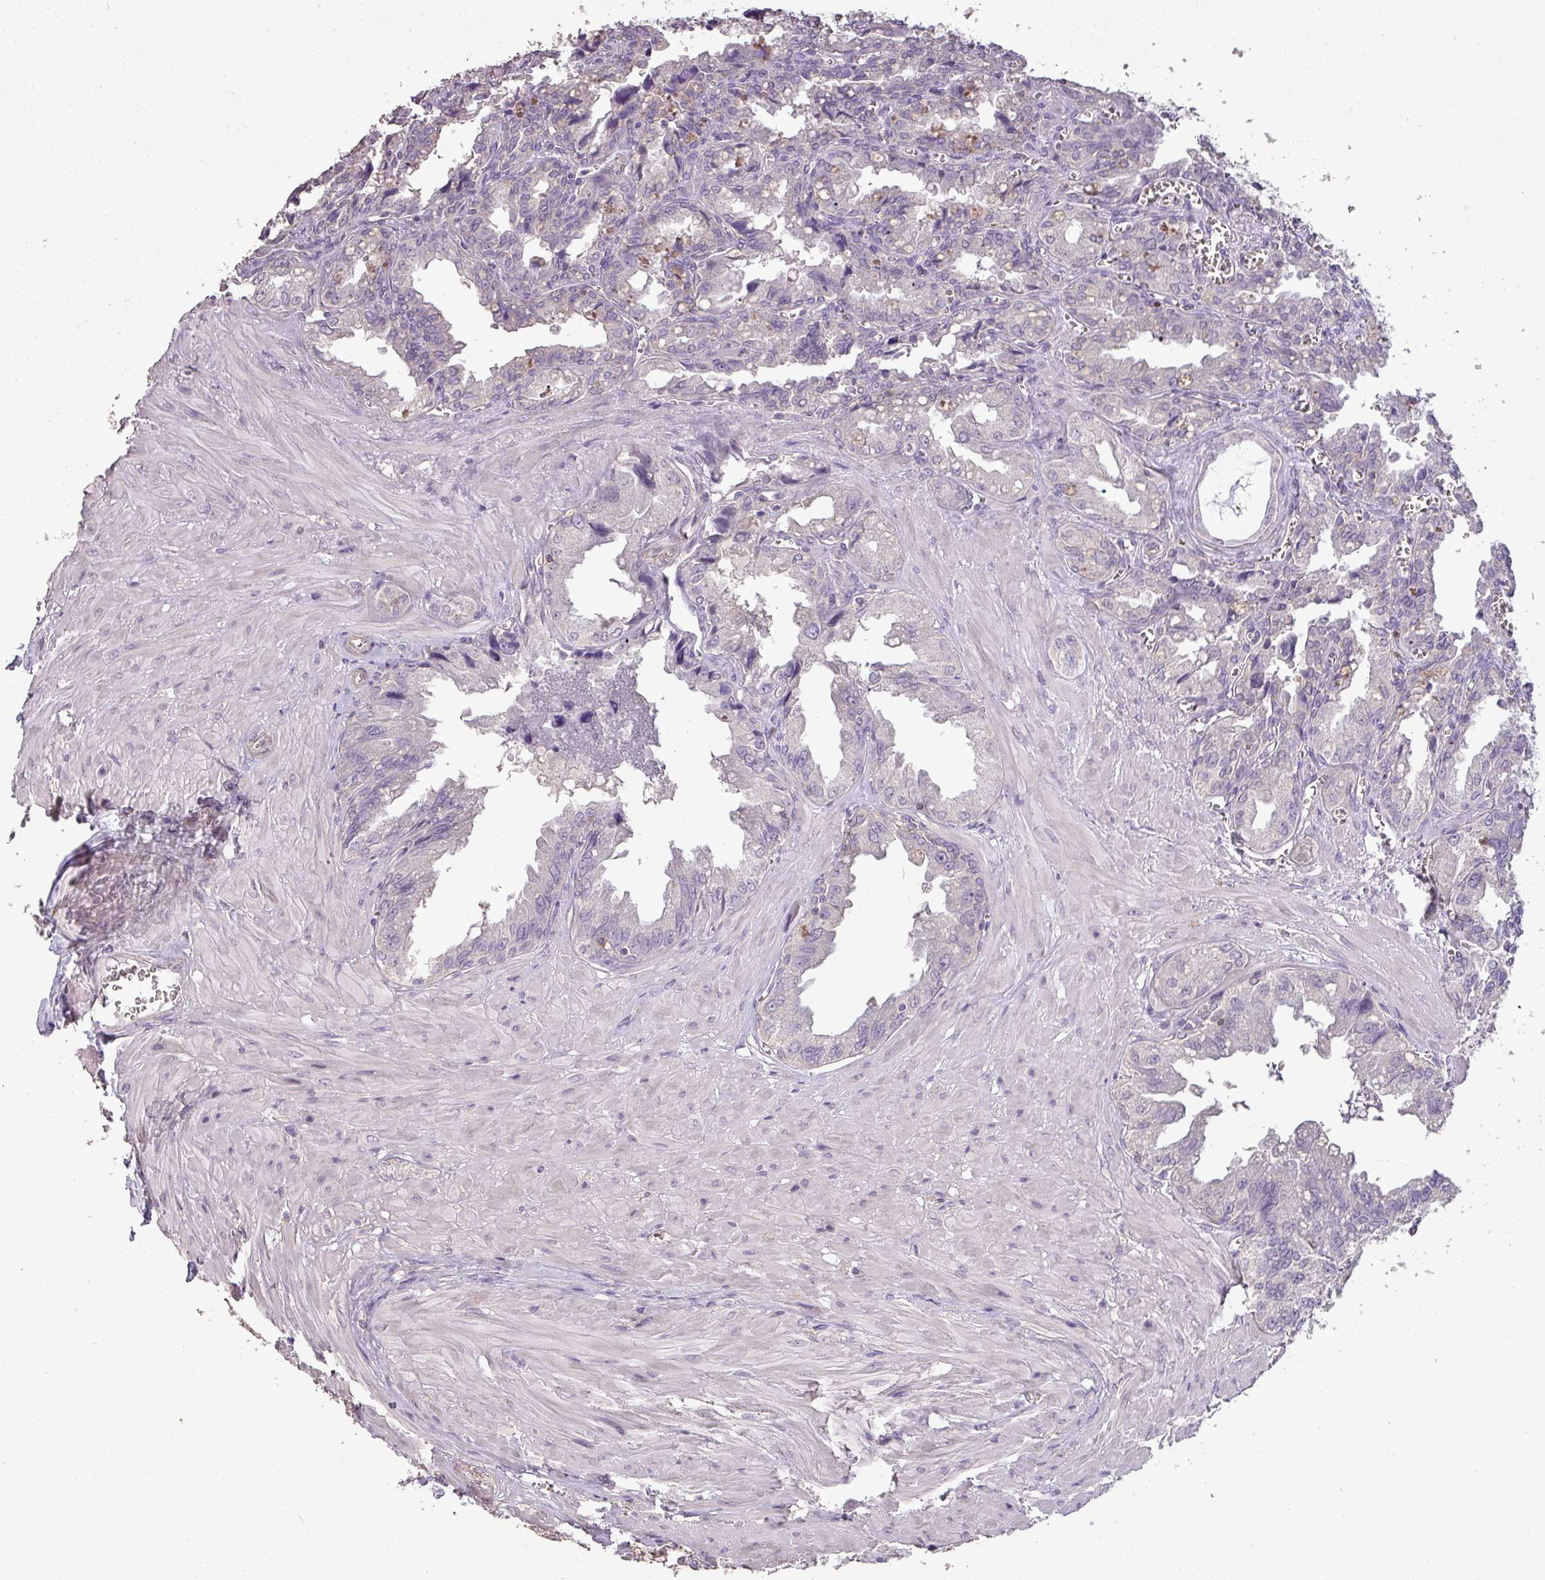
{"staining": {"intensity": "negative", "quantity": "none", "location": "none"}, "tissue": "seminal vesicle", "cell_type": "Glandular cells", "image_type": "normal", "snomed": [{"axis": "morphology", "description": "Normal tissue, NOS"}, {"axis": "topography", "description": "Seminal veicle"}], "caption": "Immunohistochemistry histopathology image of unremarkable human seminal vesicle stained for a protein (brown), which demonstrates no staining in glandular cells.", "gene": "LY9", "patient": {"sex": "male", "age": 67}}